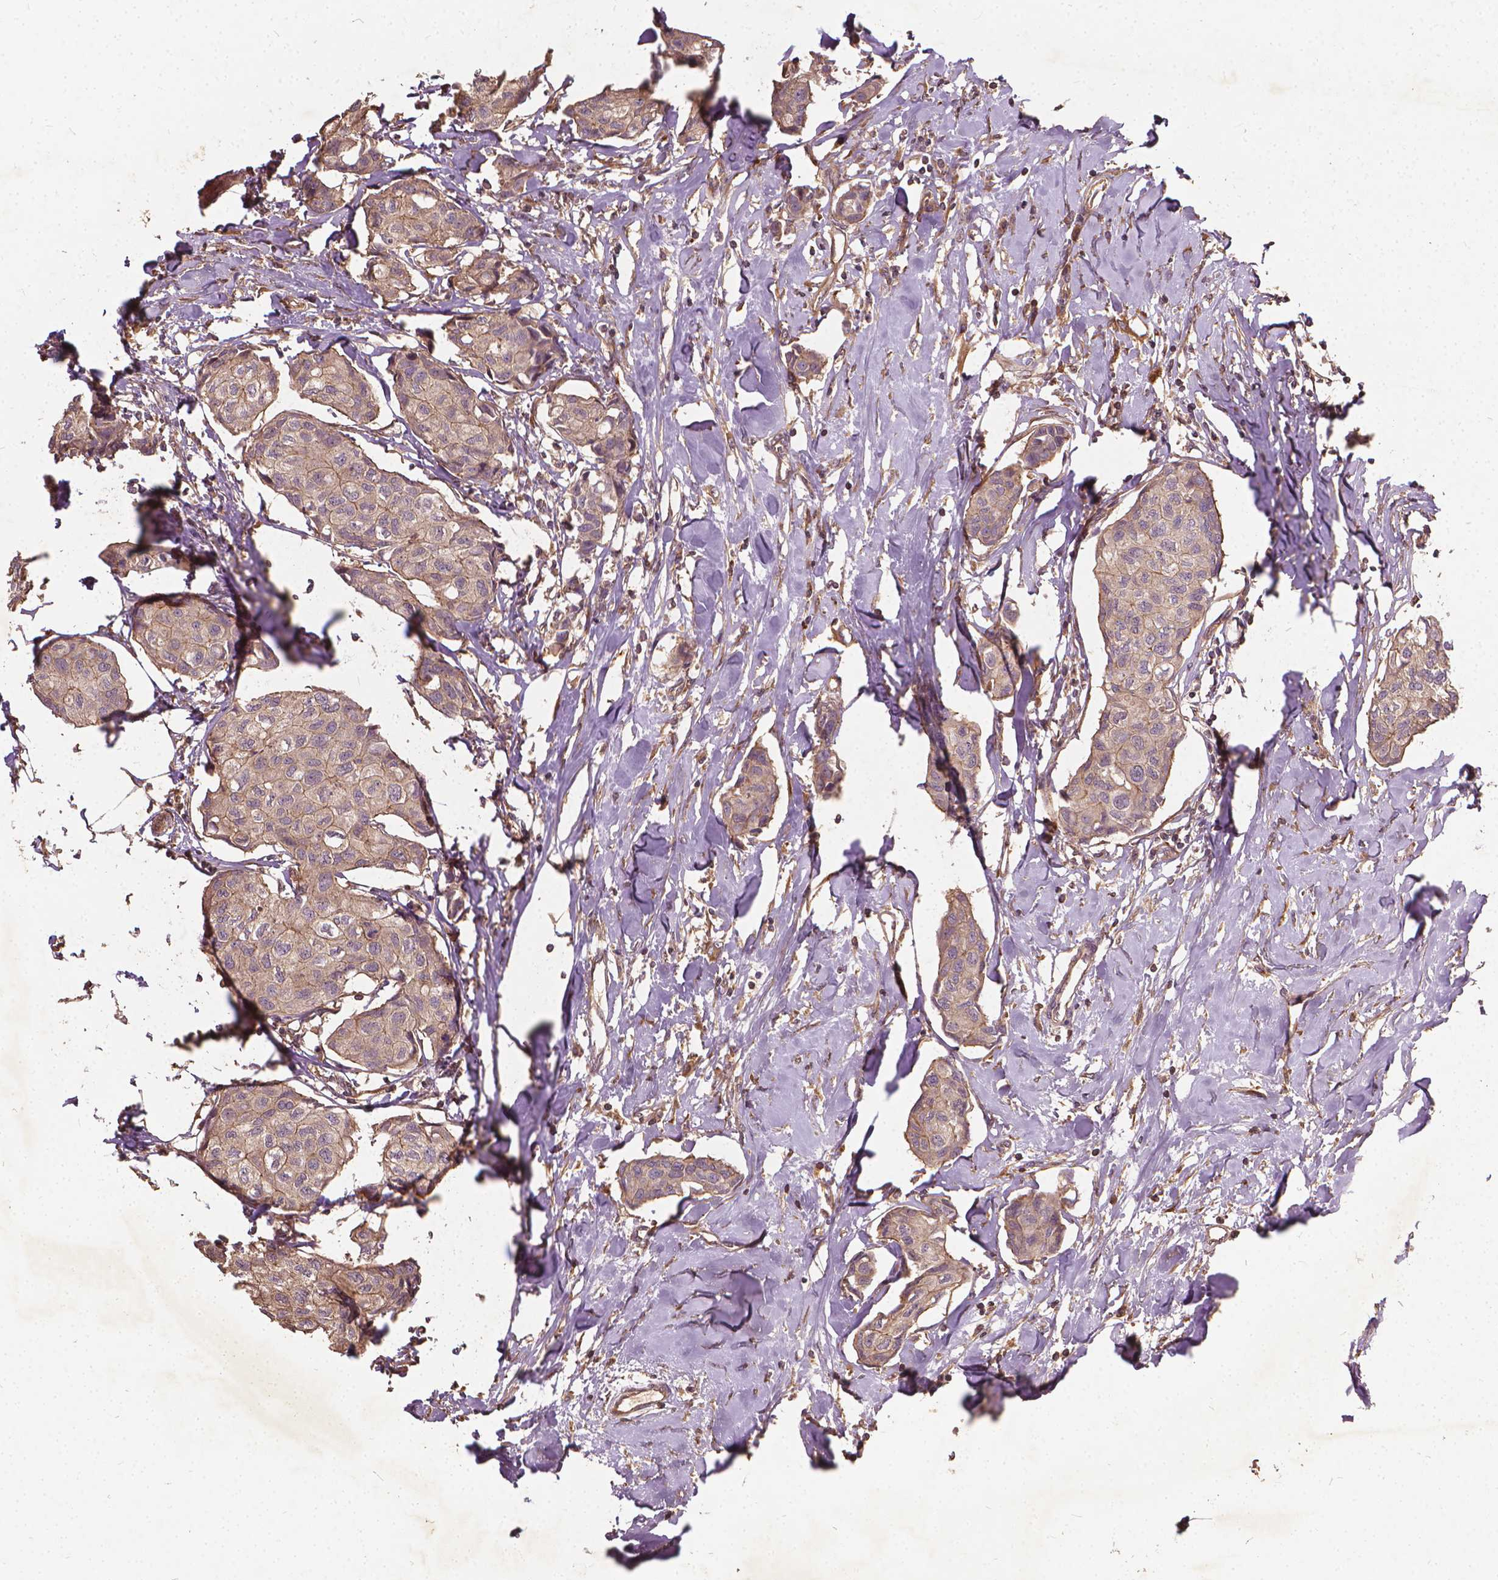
{"staining": {"intensity": "weak", "quantity": ">75%", "location": "cytoplasmic/membranous"}, "tissue": "breast cancer", "cell_type": "Tumor cells", "image_type": "cancer", "snomed": [{"axis": "morphology", "description": "Duct carcinoma"}, {"axis": "topography", "description": "Breast"}], "caption": "IHC micrograph of breast infiltrating ductal carcinoma stained for a protein (brown), which displays low levels of weak cytoplasmic/membranous expression in approximately >75% of tumor cells.", "gene": "UBXN2A", "patient": {"sex": "female", "age": 80}}